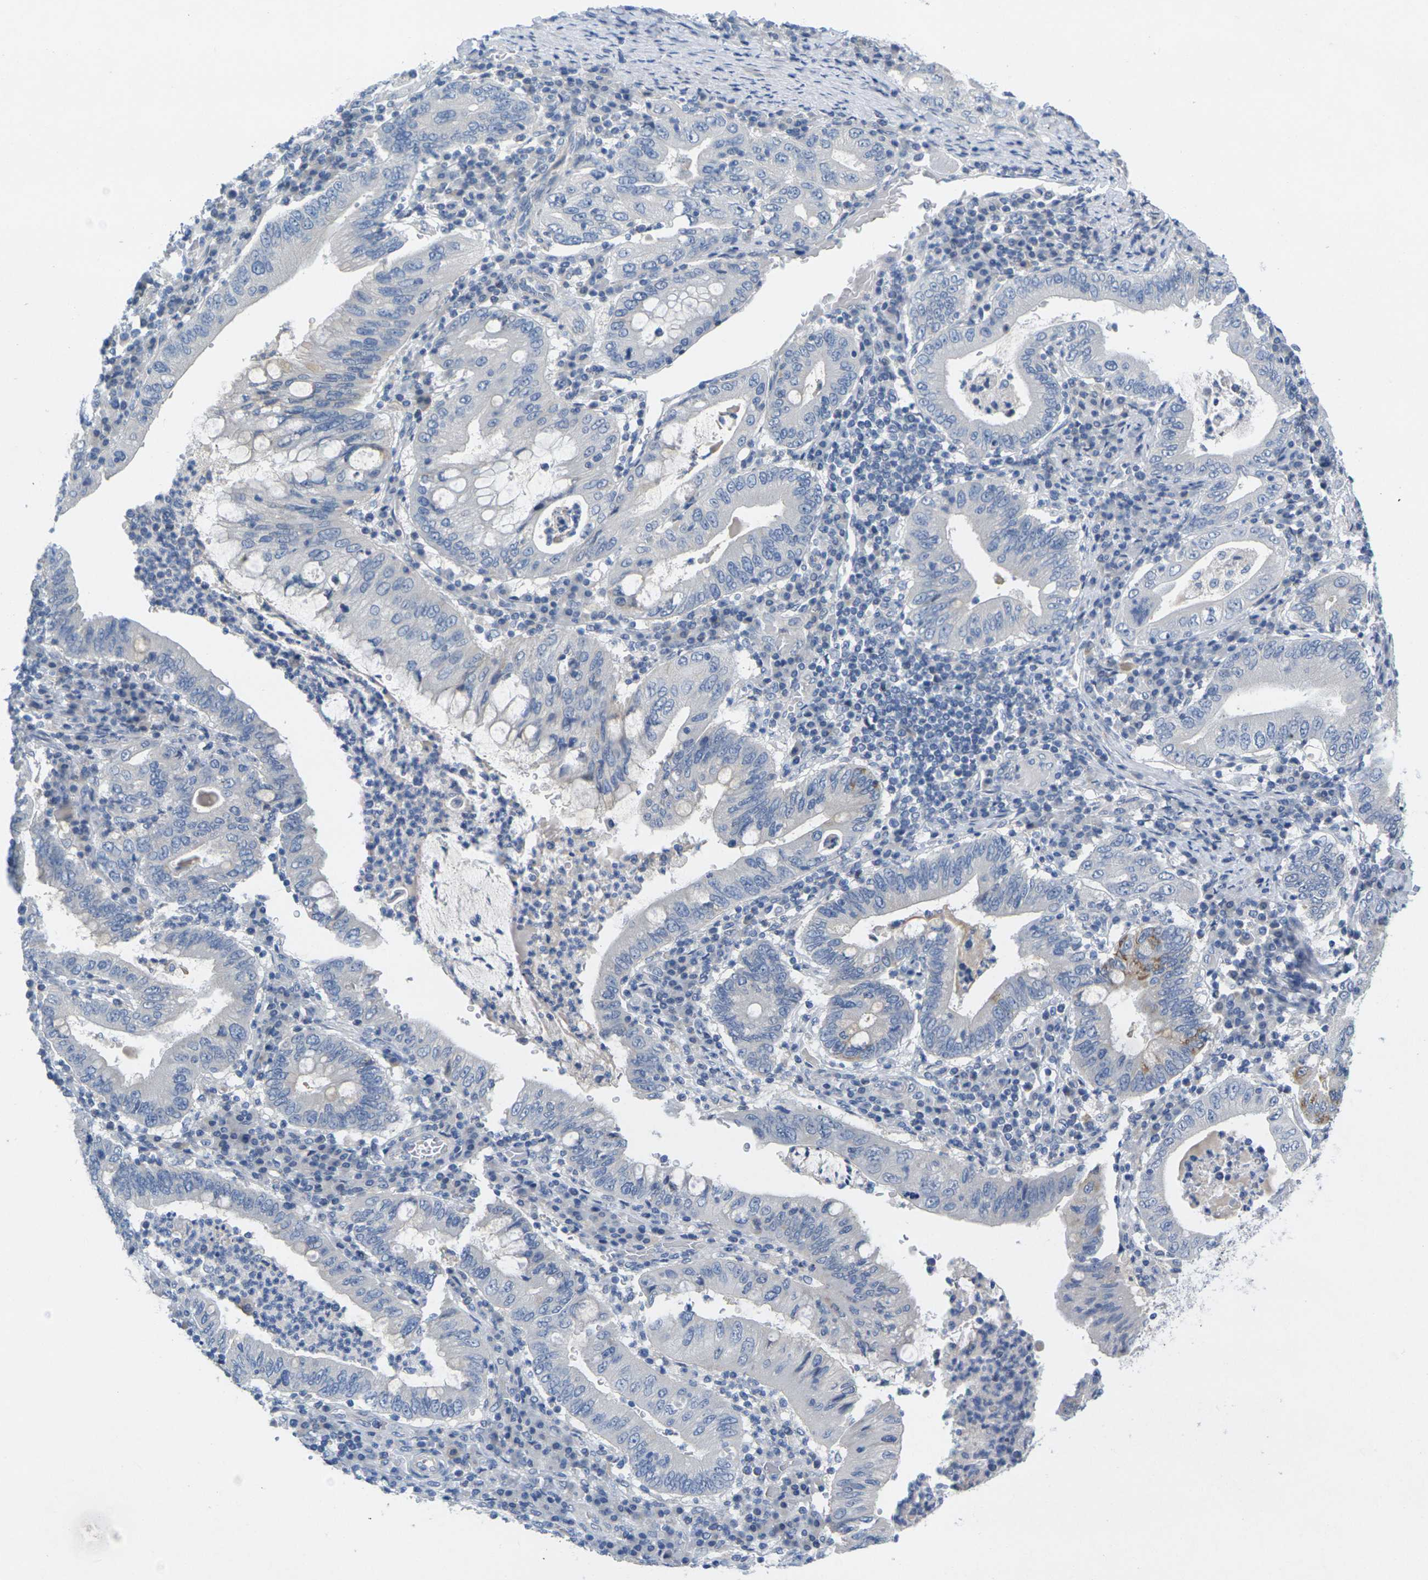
{"staining": {"intensity": "moderate", "quantity": "<25%", "location": "cytoplasmic/membranous"}, "tissue": "stomach cancer", "cell_type": "Tumor cells", "image_type": "cancer", "snomed": [{"axis": "morphology", "description": "Normal tissue, NOS"}, {"axis": "morphology", "description": "Adenocarcinoma, NOS"}, {"axis": "topography", "description": "Esophagus"}, {"axis": "topography", "description": "Stomach, upper"}, {"axis": "topography", "description": "Peripheral nerve tissue"}], "caption": "Immunohistochemical staining of stomach adenocarcinoma demonstrates low levels of moderate cytoplasmic/membranous protein positivity in approximately <25% of tumor cells.", "gene": "TNNI3", "patient": {"sex": "male", "age": 62}}